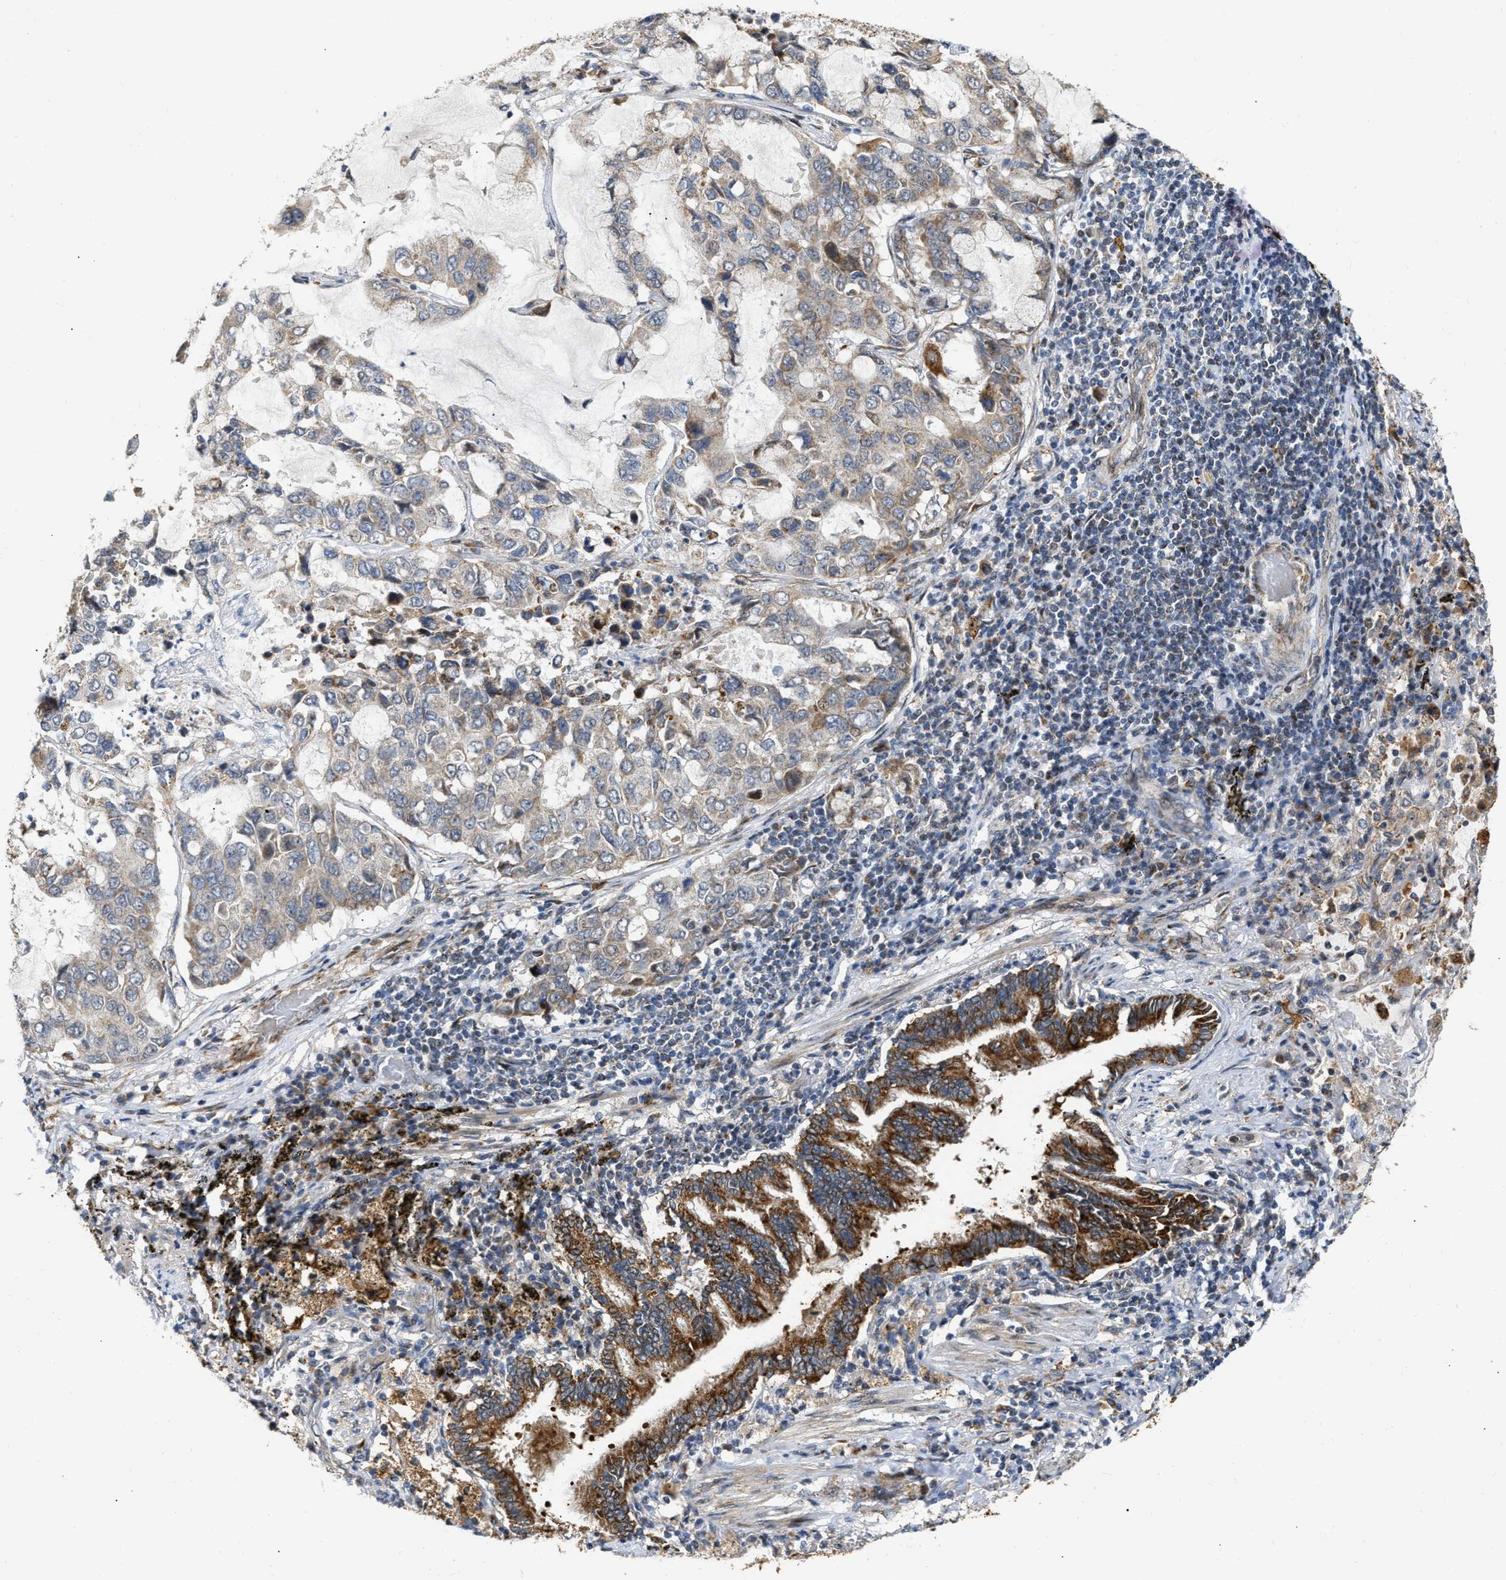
{"staining": {"intensity": "moderate", "quantity": "<25%", "location": "cytoplasmic/membranous"}, "tissue": "lung cancer", "cell_type": "Tumor cells", "image_type": "cancer", "snomed": [{"axis": "morphology", "description": "Adenocarcinoma, NOS"}, {"axis": "topography", "description": "Lung"}], "caption": "Adenocarcinoma (lung) stained with immunohistochemistry reveals moderate cytoplasmic/membranous positivity in about <25% of tumor cells.", "gene": "DEPTOR", "patient": {"sex": "male", "age": 64}}